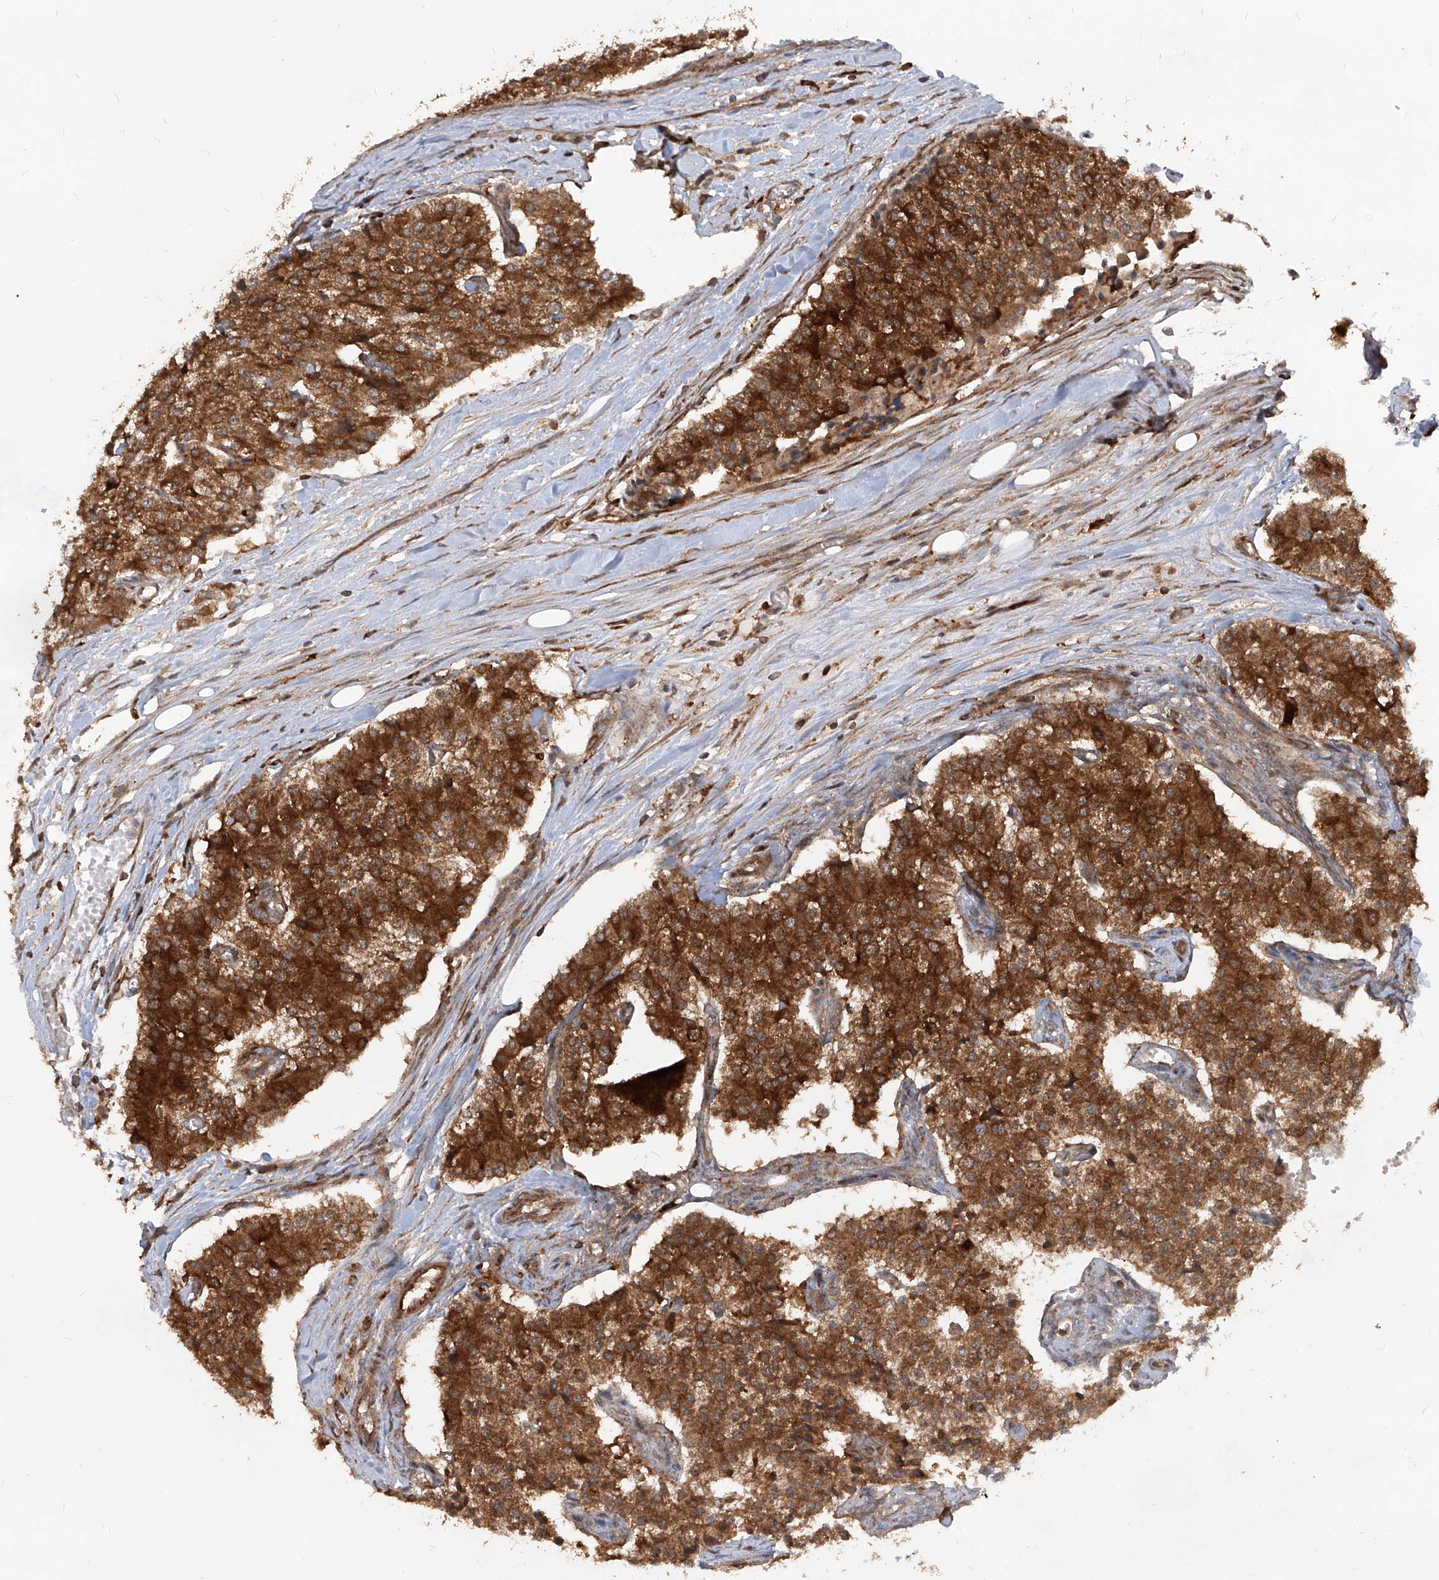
{"staining": {"intensity": "strong", "quantity": ">75%", "location": "cytoplasmic/membranous"}, "tissue": "carcinoid", "cell_type": "Tumor cells", "image_type": "cancer", "snomed": [{"axis": "morphology", "description": "Carcinoid, malignant, NOS"}, {"axis": "topography", "description": "Colon"}], "caption": "Immunohistochemistry (DAB) staining of human carcinoid reveals strong cytoplasmic/membranous protein staining in approximately >75% of tumor cells.", "gene": "MAGED2", "patient": {"sex": "female", "age": 52}}